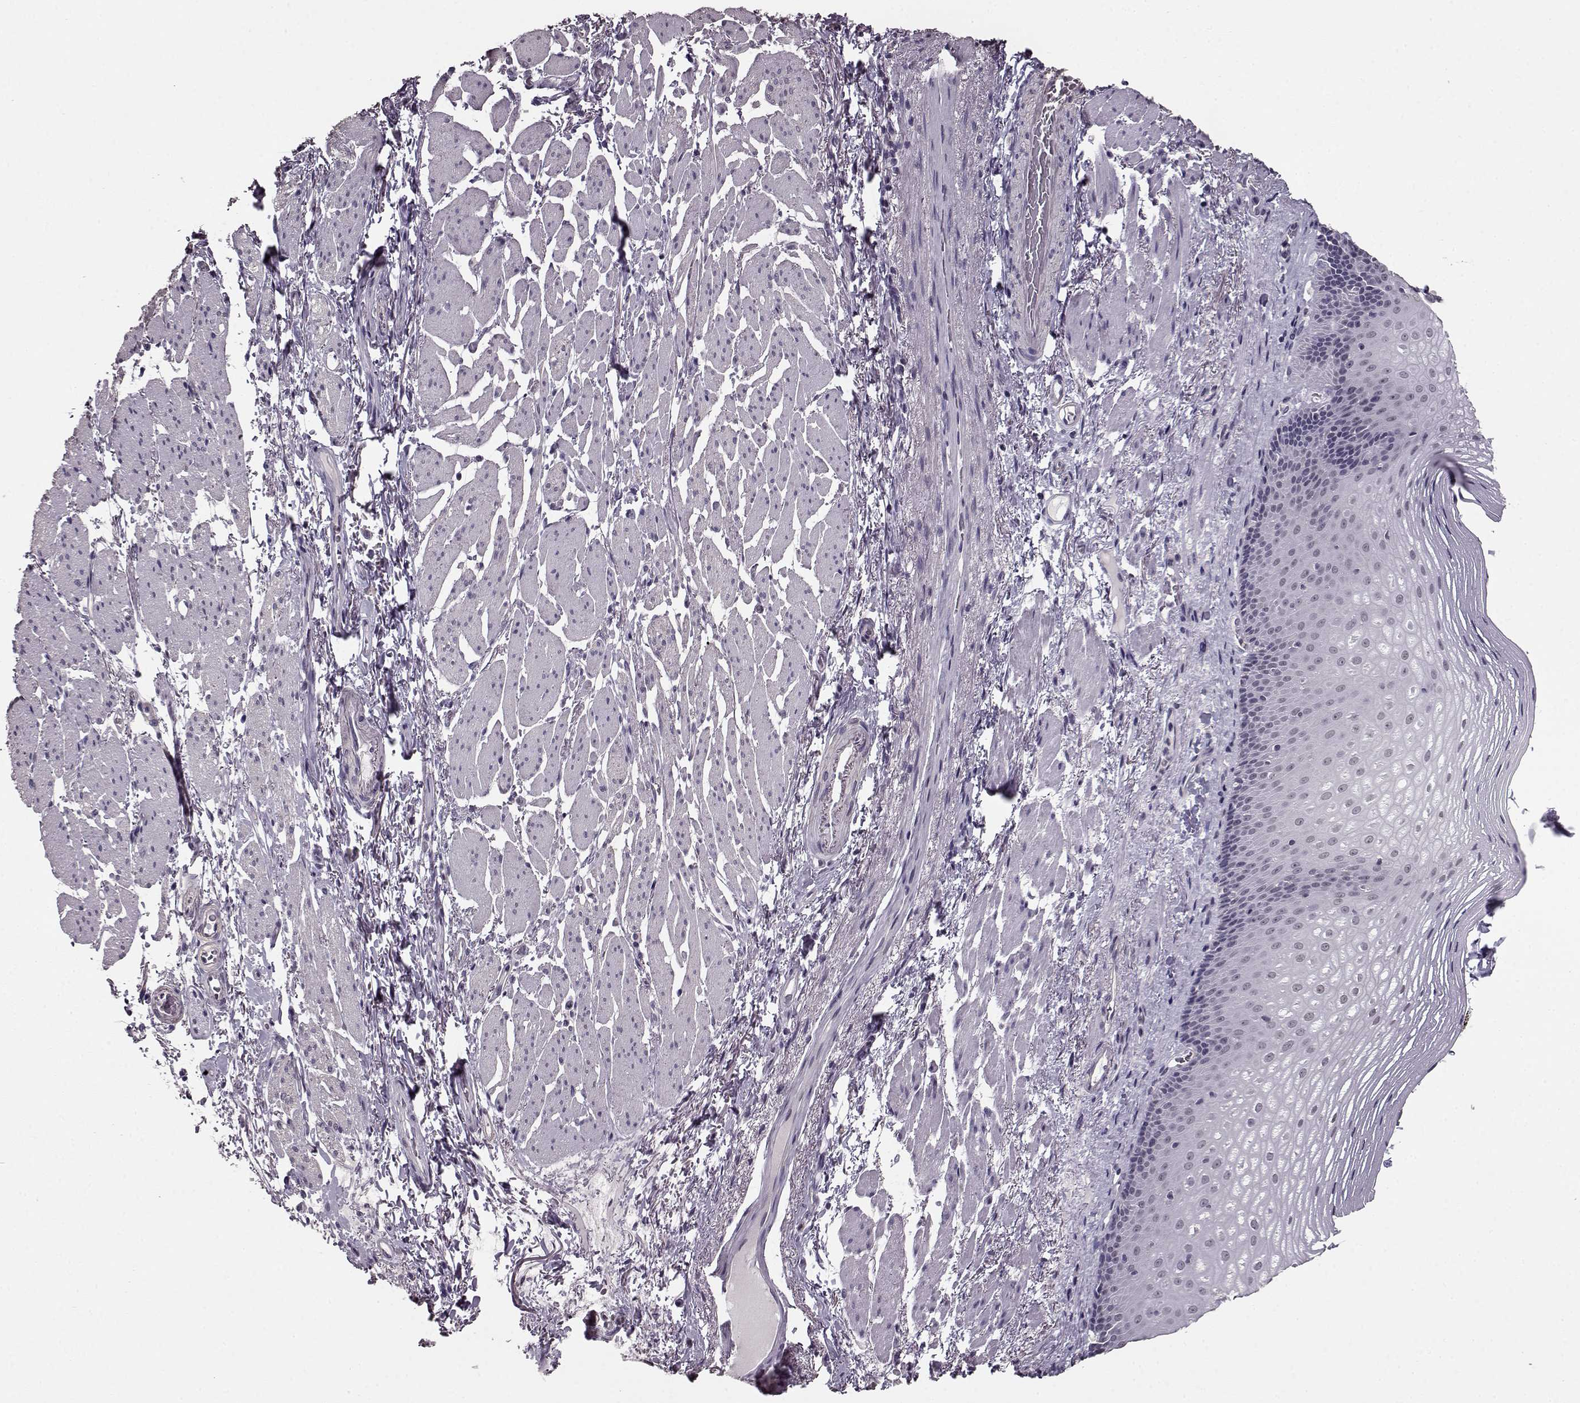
{"staining": {"intensity": "weak", "quantity": "<25%", "location": "nuclear"}, "tissue": "esophagus", "cell_type": "Squamous epithelial cells", "image_type": "normal", "snomed": [{"axis": "morphology", "description": "Normal tissue, NOS"}, {"axis": "topography", "description": "Esophagus"}], "caption": "Immunohistochemistry (IHC) of normal esophagus exhibits no staining in squamous epithelial cells. (Stains: DAB (3,3'-diaminobenzidine) immunohistochemistry (IHC) with hematoxylin counter stain, Microscopy: brightfield microscopy at high magnification).", "gene": "RP1L1", "patient": {"sex": "male", "age": 76}}